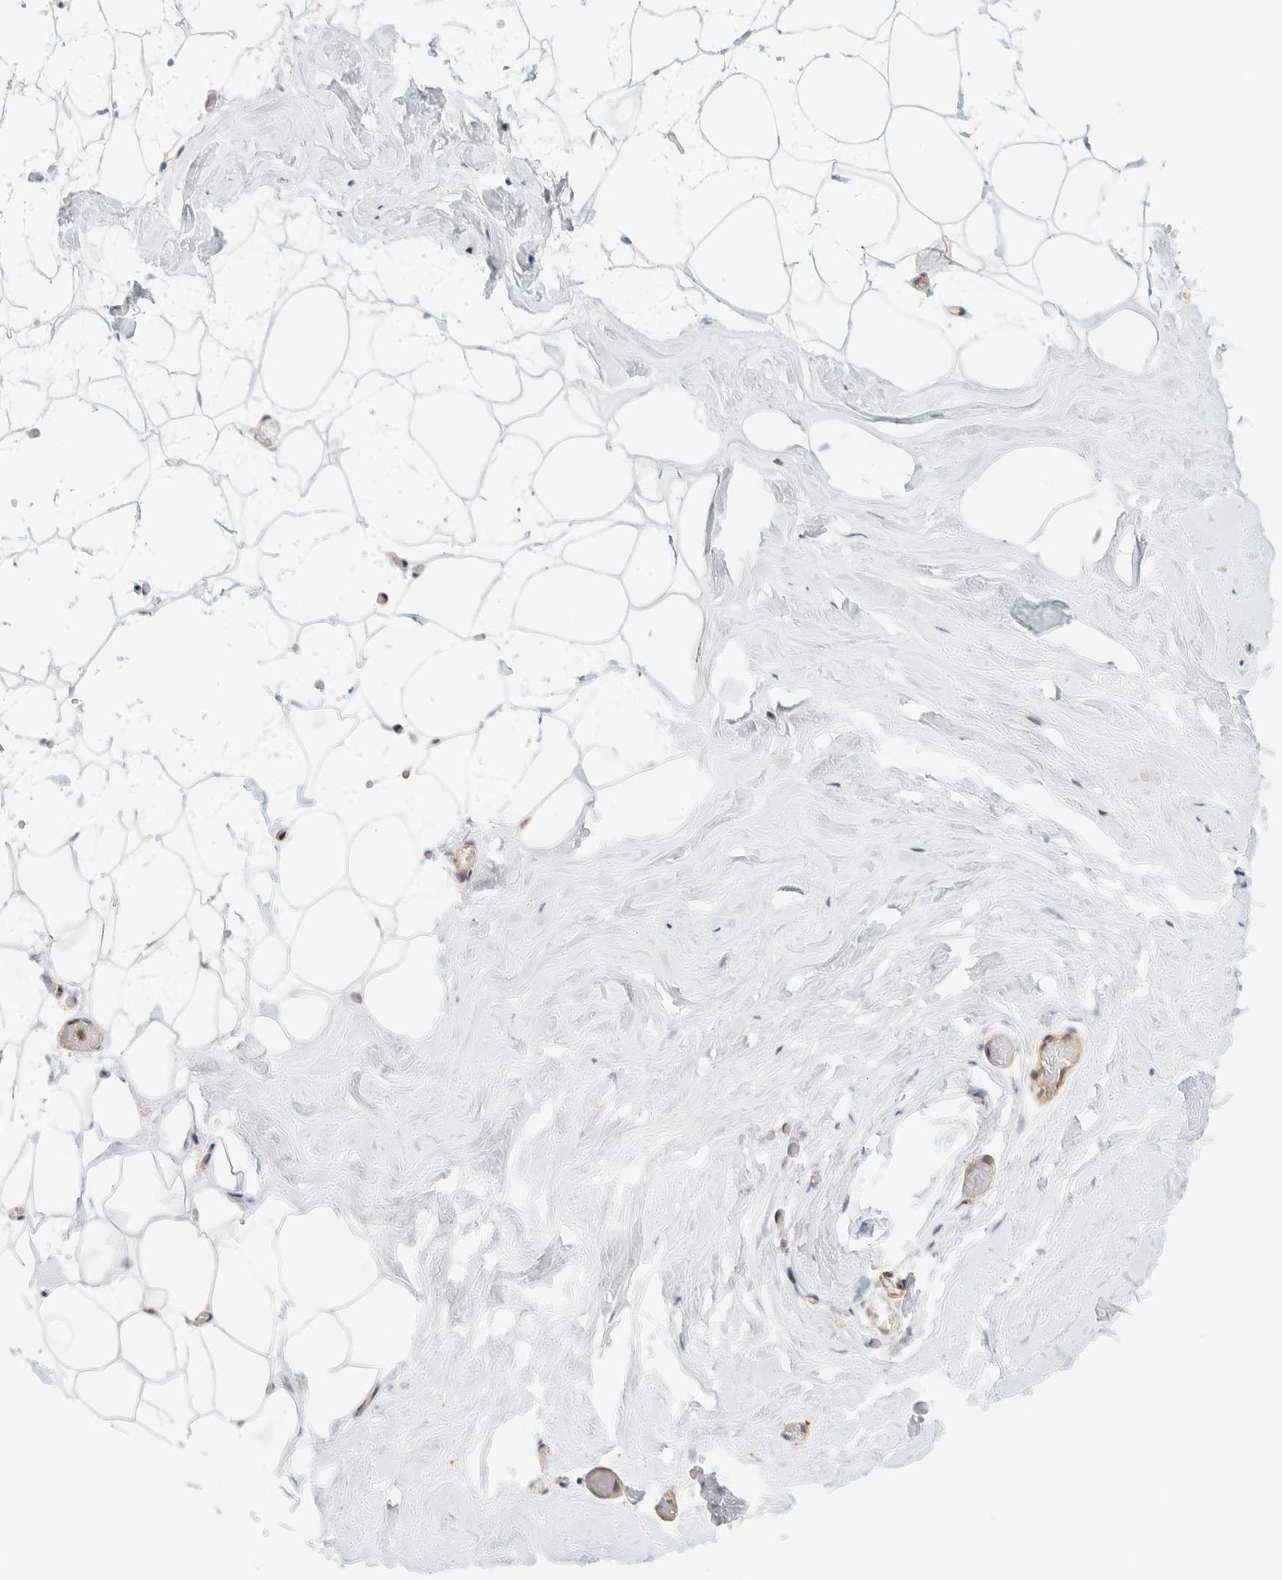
{"staining": {"intensity": "negative", "quantity": "none", "location": "none"}, "tissue": "adipose tissue", "cell_type": "Adipocytes", "image_type": "normal", "snomed": [{"axis": "morphology", "description": "Normal tissue, NOS"}, {"axis": "morphology", "description": "Fibrosis, NOS"}, {"axis": "topography", "description": "Breast"}, {"axis": "topography", "description": "Adipose tissue"}], "caption": "Image shows no protein staining in adipocytes of benign adipose tissue. (DAB (3,3'-diaminobenzidine) IHC with hematoxylin counter stain).", "gene": "ARFGEF1", "patient": {"sex": "female", "age": 39}}